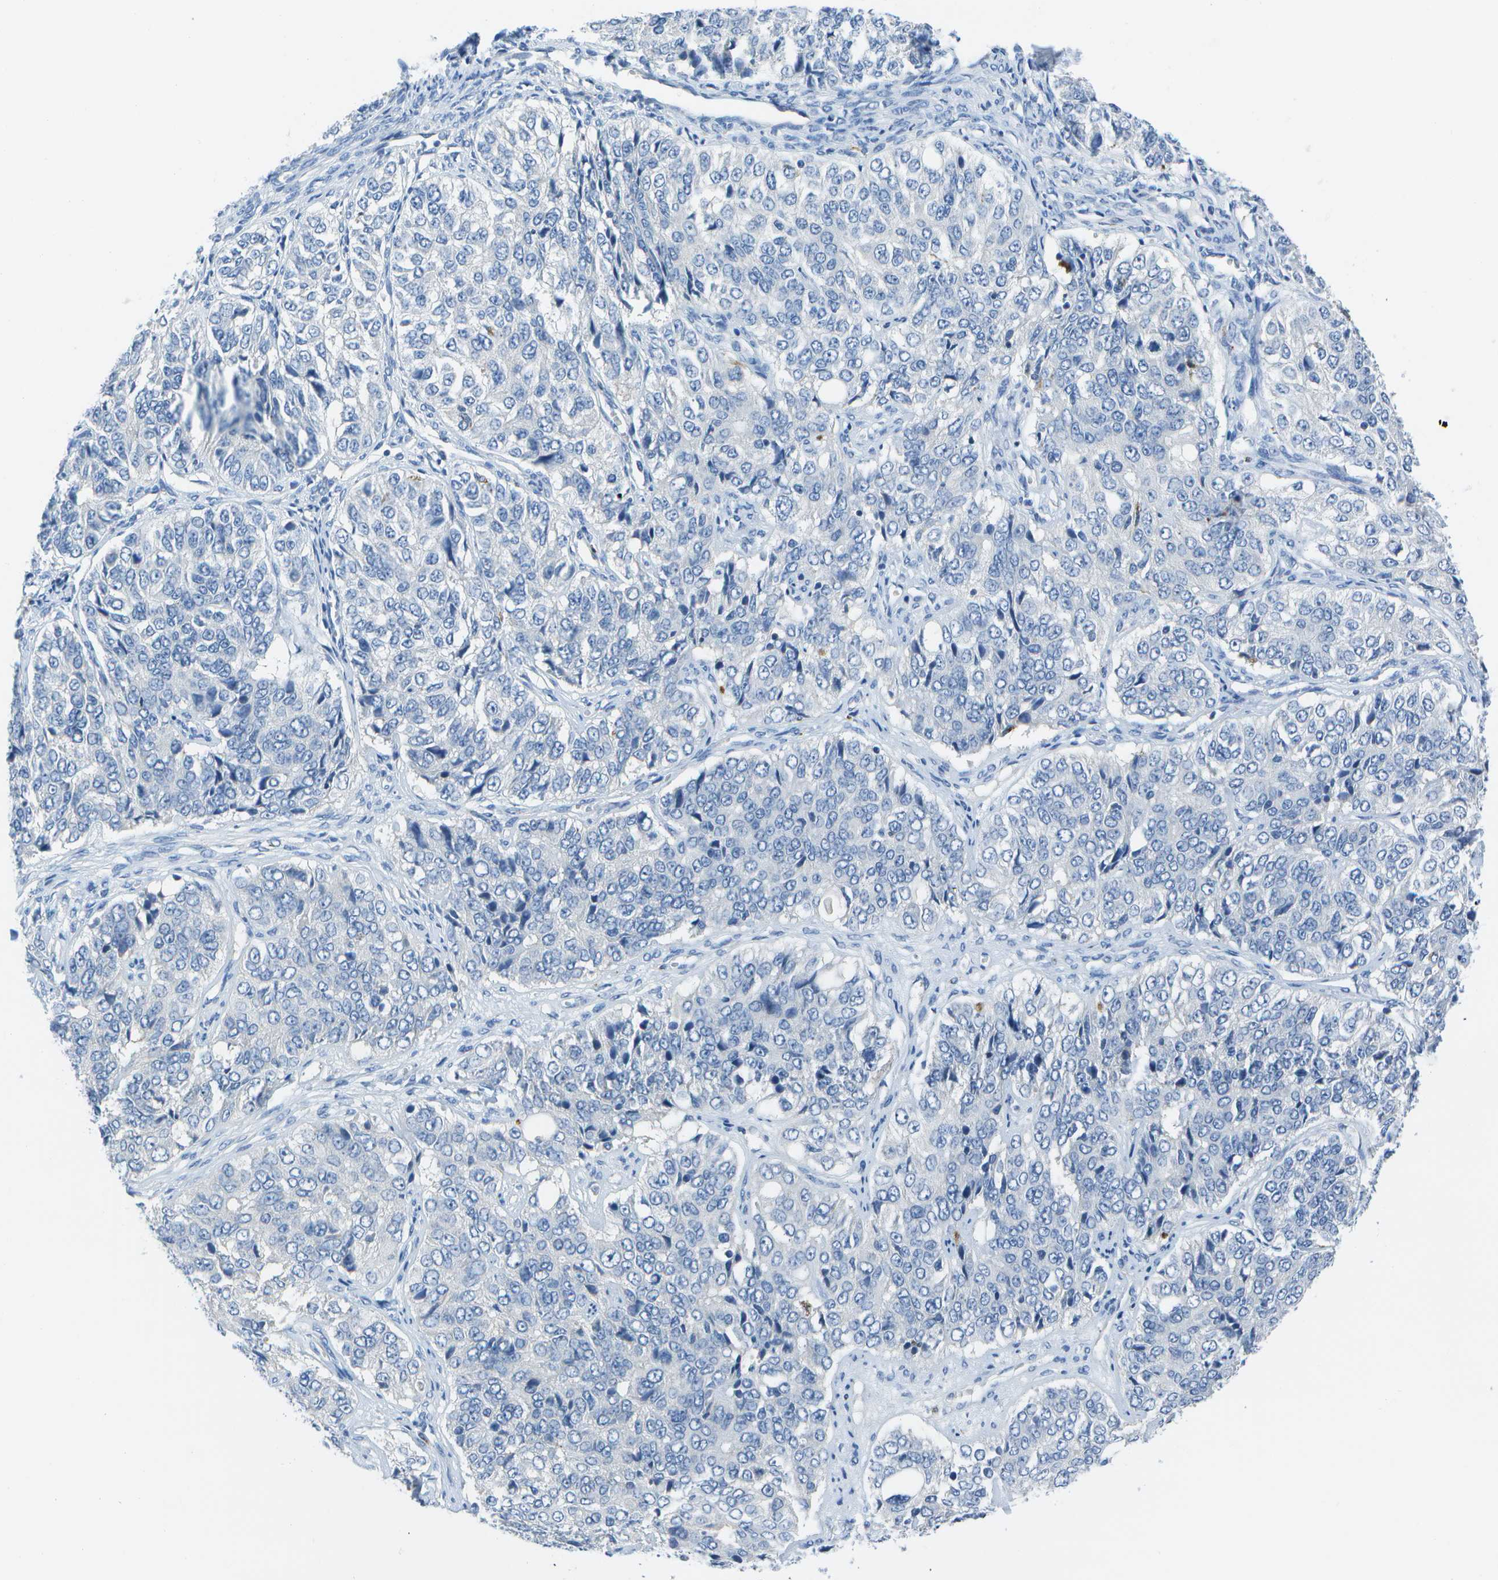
{"staining": {"intensity": "negative", "quantity": "none", "location": "none"}, "tissue": "ovarian cancer", "cell_type": "Tumor cells", "image_type": "cancer", "snomed": [{"axis": "morphology", "description": "Carcinoma, endometroid"}, {"axis": "topography", "description": "Ovary"}], "caption": "Endometroid carcinoma (ovarian) stained for a protein using IHC displays no expression tumor cells.", "gene": "DCT", "patient": {"sex": "female", "age": 51}}